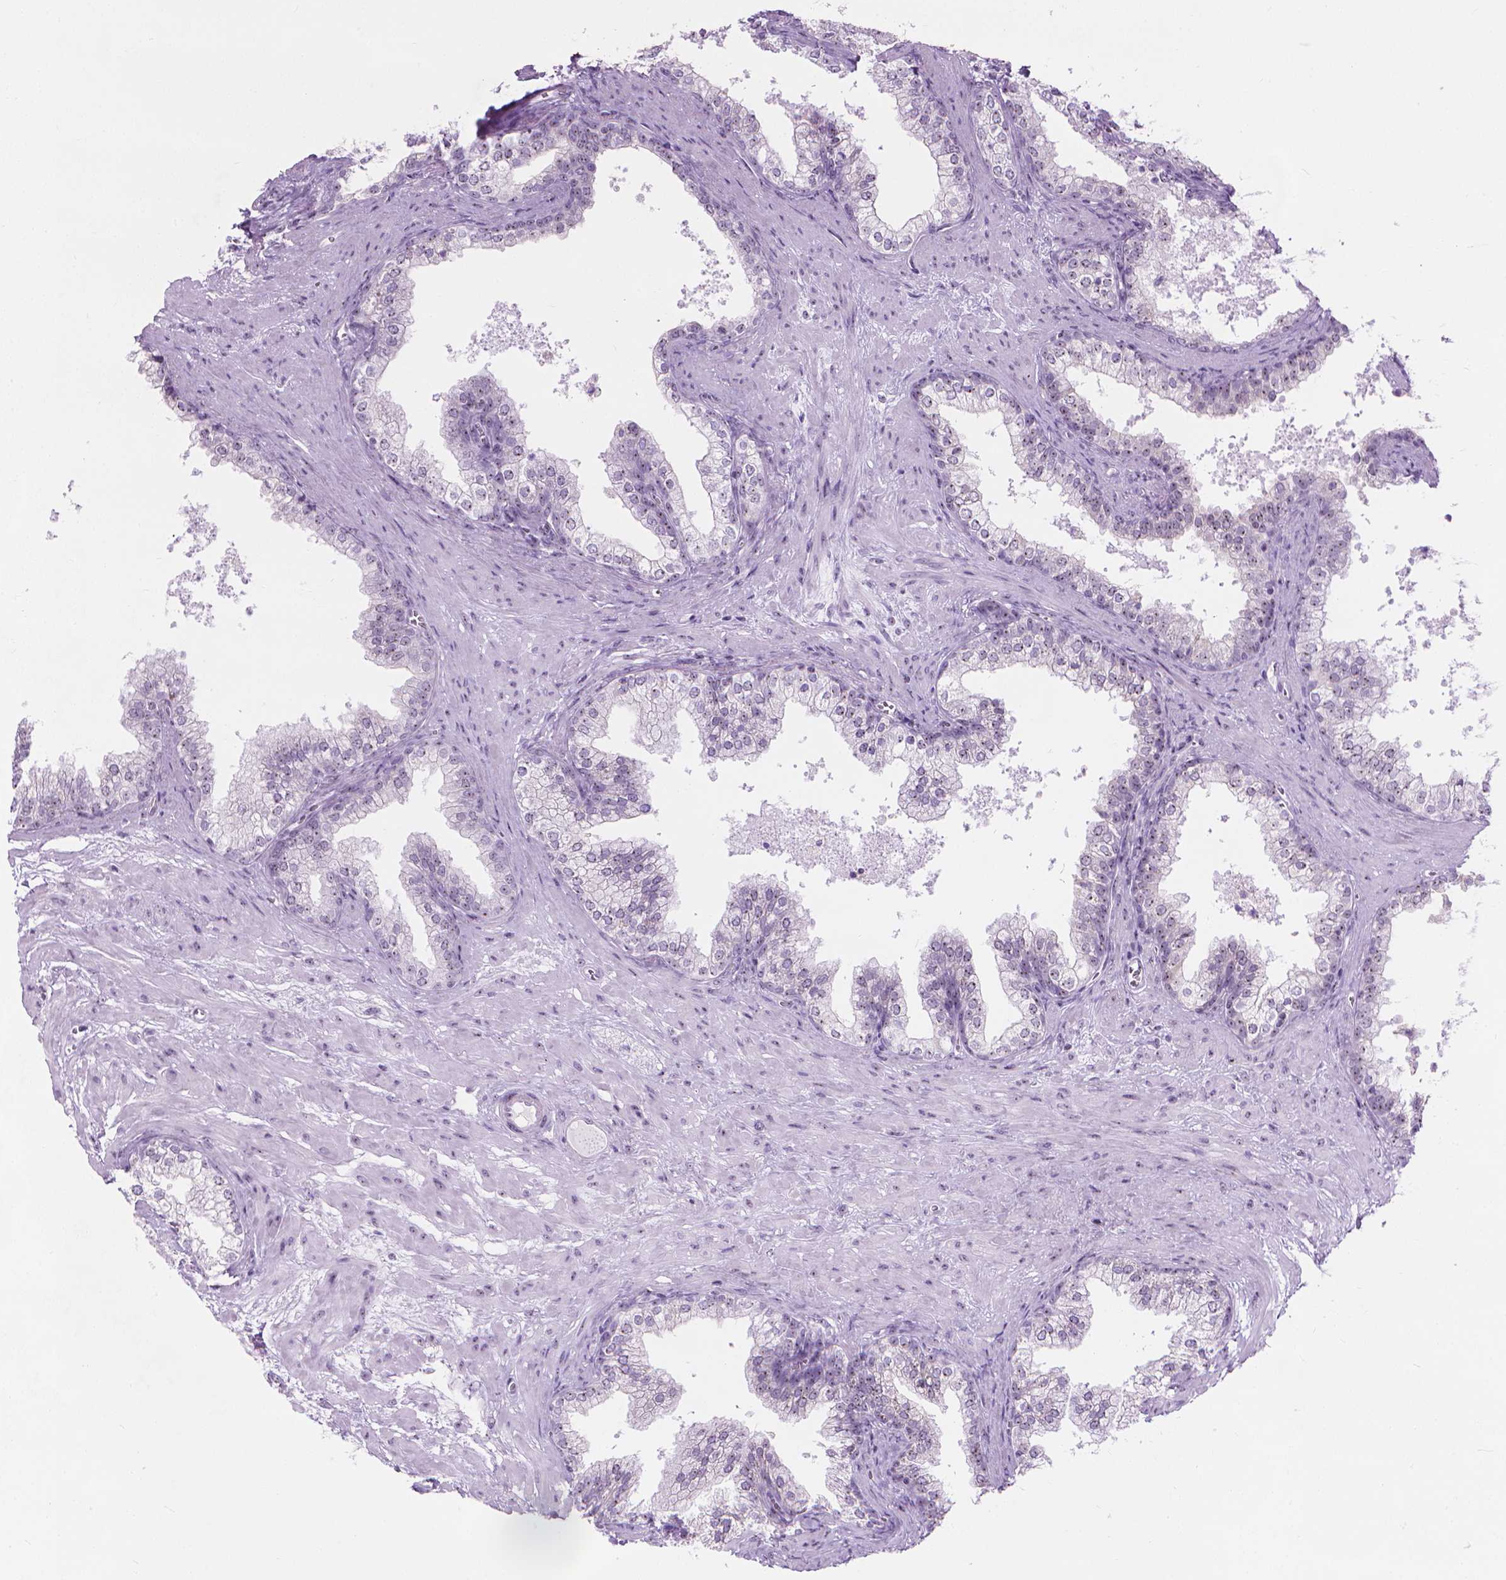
{"staining": {"intensity": "weak", "quantity": ">75%", "location": "nuclear"}, "tissue": "prostate", "cell_type": "Glandular cells", "image_type": "normal", "snomed": [{"axis": "morphology", "description": "Normal tissue, NOS"}, {"axis": "topography", "description": "Prostate"}], "caption": "This image exhibits unremarkable prostate stained with immunohistochemistry (IHC) to label a protein in brown. The nuclear of glandular cells show weak positivity for the protein. Nuclei are counter-stained blue.", "gene": "NOL7", "patient": {"sex": "male", "age": 79}}